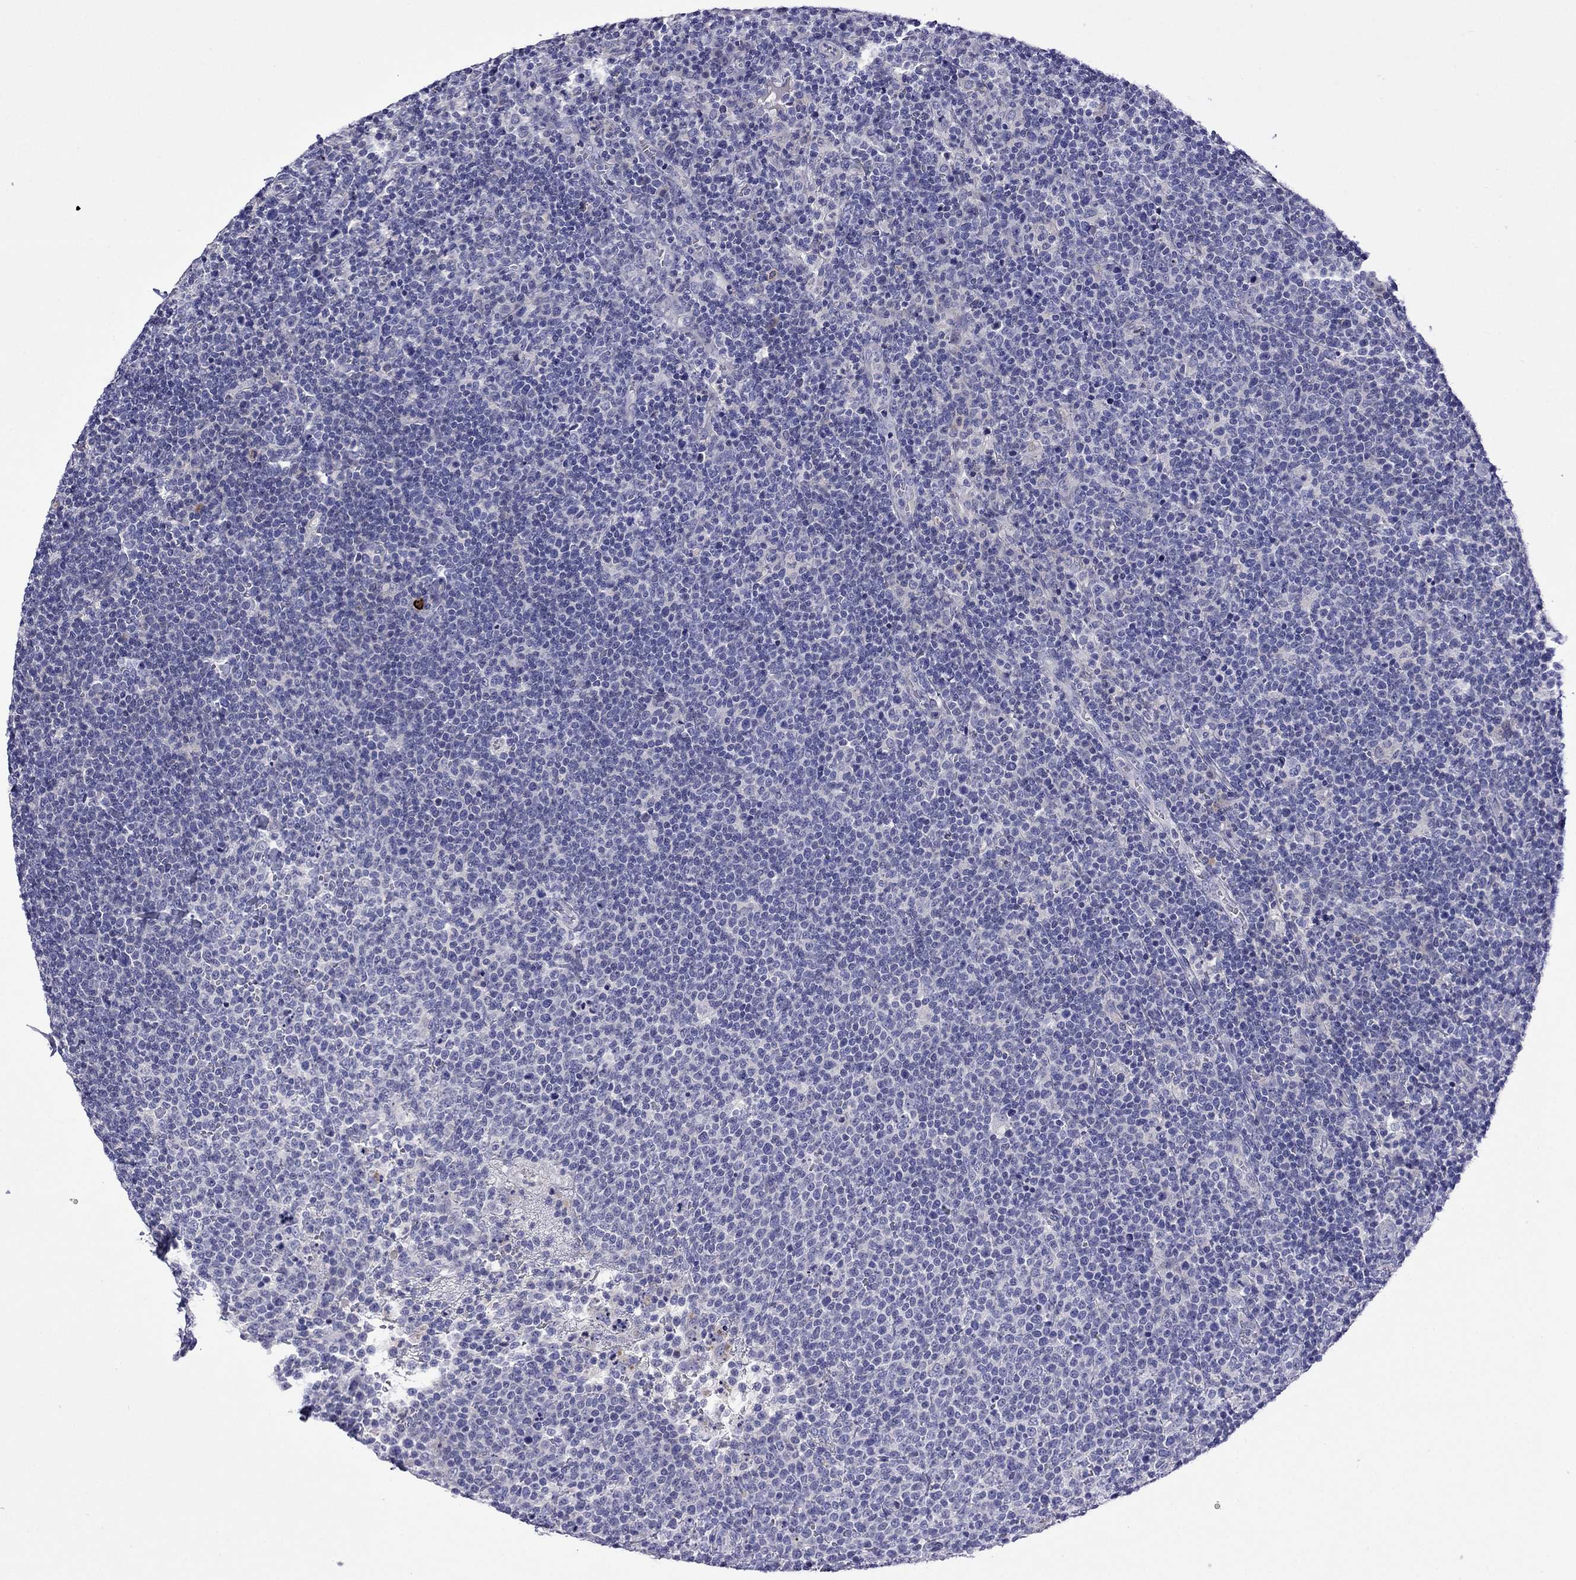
{"staining": {"intensity": "negative", "quantity": "none", "location": "none"}, "tissue": "lymphoma", "cell_type": "Tumor cells", "image_type": "cancer", "snomed": [{"axis": "morphology", "description": "Malignant lymphoma, non-Hodgkin's type, High grade"}, {"axis": "topography", "description": "Lymph node"}], "caption": "Image shows no protein positivity in tumor cells of lymphoma tissue.", "gene": "STAR", "patient": {"sex": "male", "age": 61}}